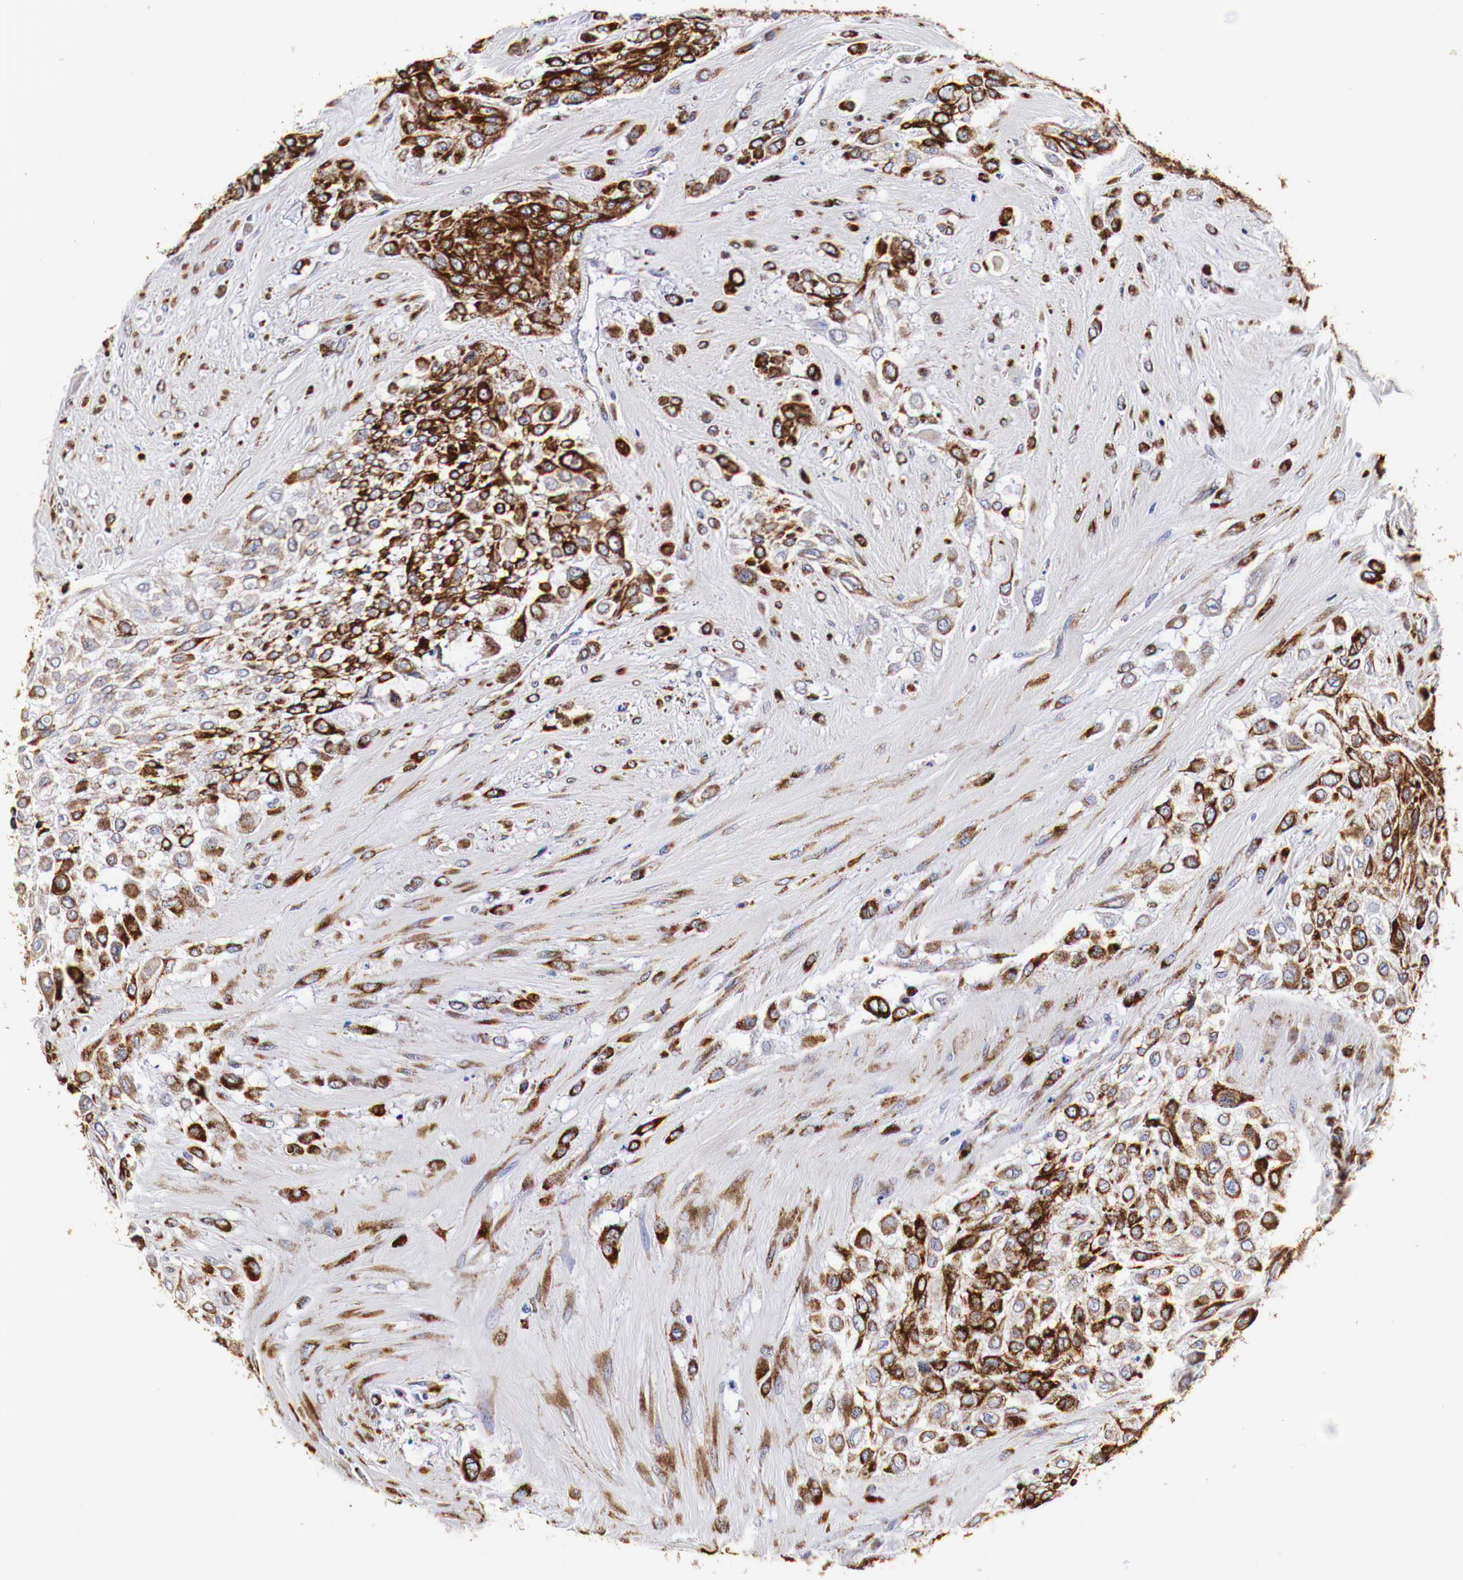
{"staining": {"intensity": "strong", "quantity": ">75%", "location": "cytoplasmic/membranous"}, "tissue": "urothelial cancer", "cell_type": "Tumor cells", "image_type": "cancer", "snomed": [{"axis": "morphology", "description": "Urothelial carcinoma, High grade"}, {"axis": "topography", "description": "Urinary bladder"}], "caption": "Urothelial cancer stained with a brown dye exhibits strong cytoplasmic/membranous positive expression in approximately >75% of tumor cells.", "gene": "CKAP4", "patient": {"sex": "male", "age": 57}}